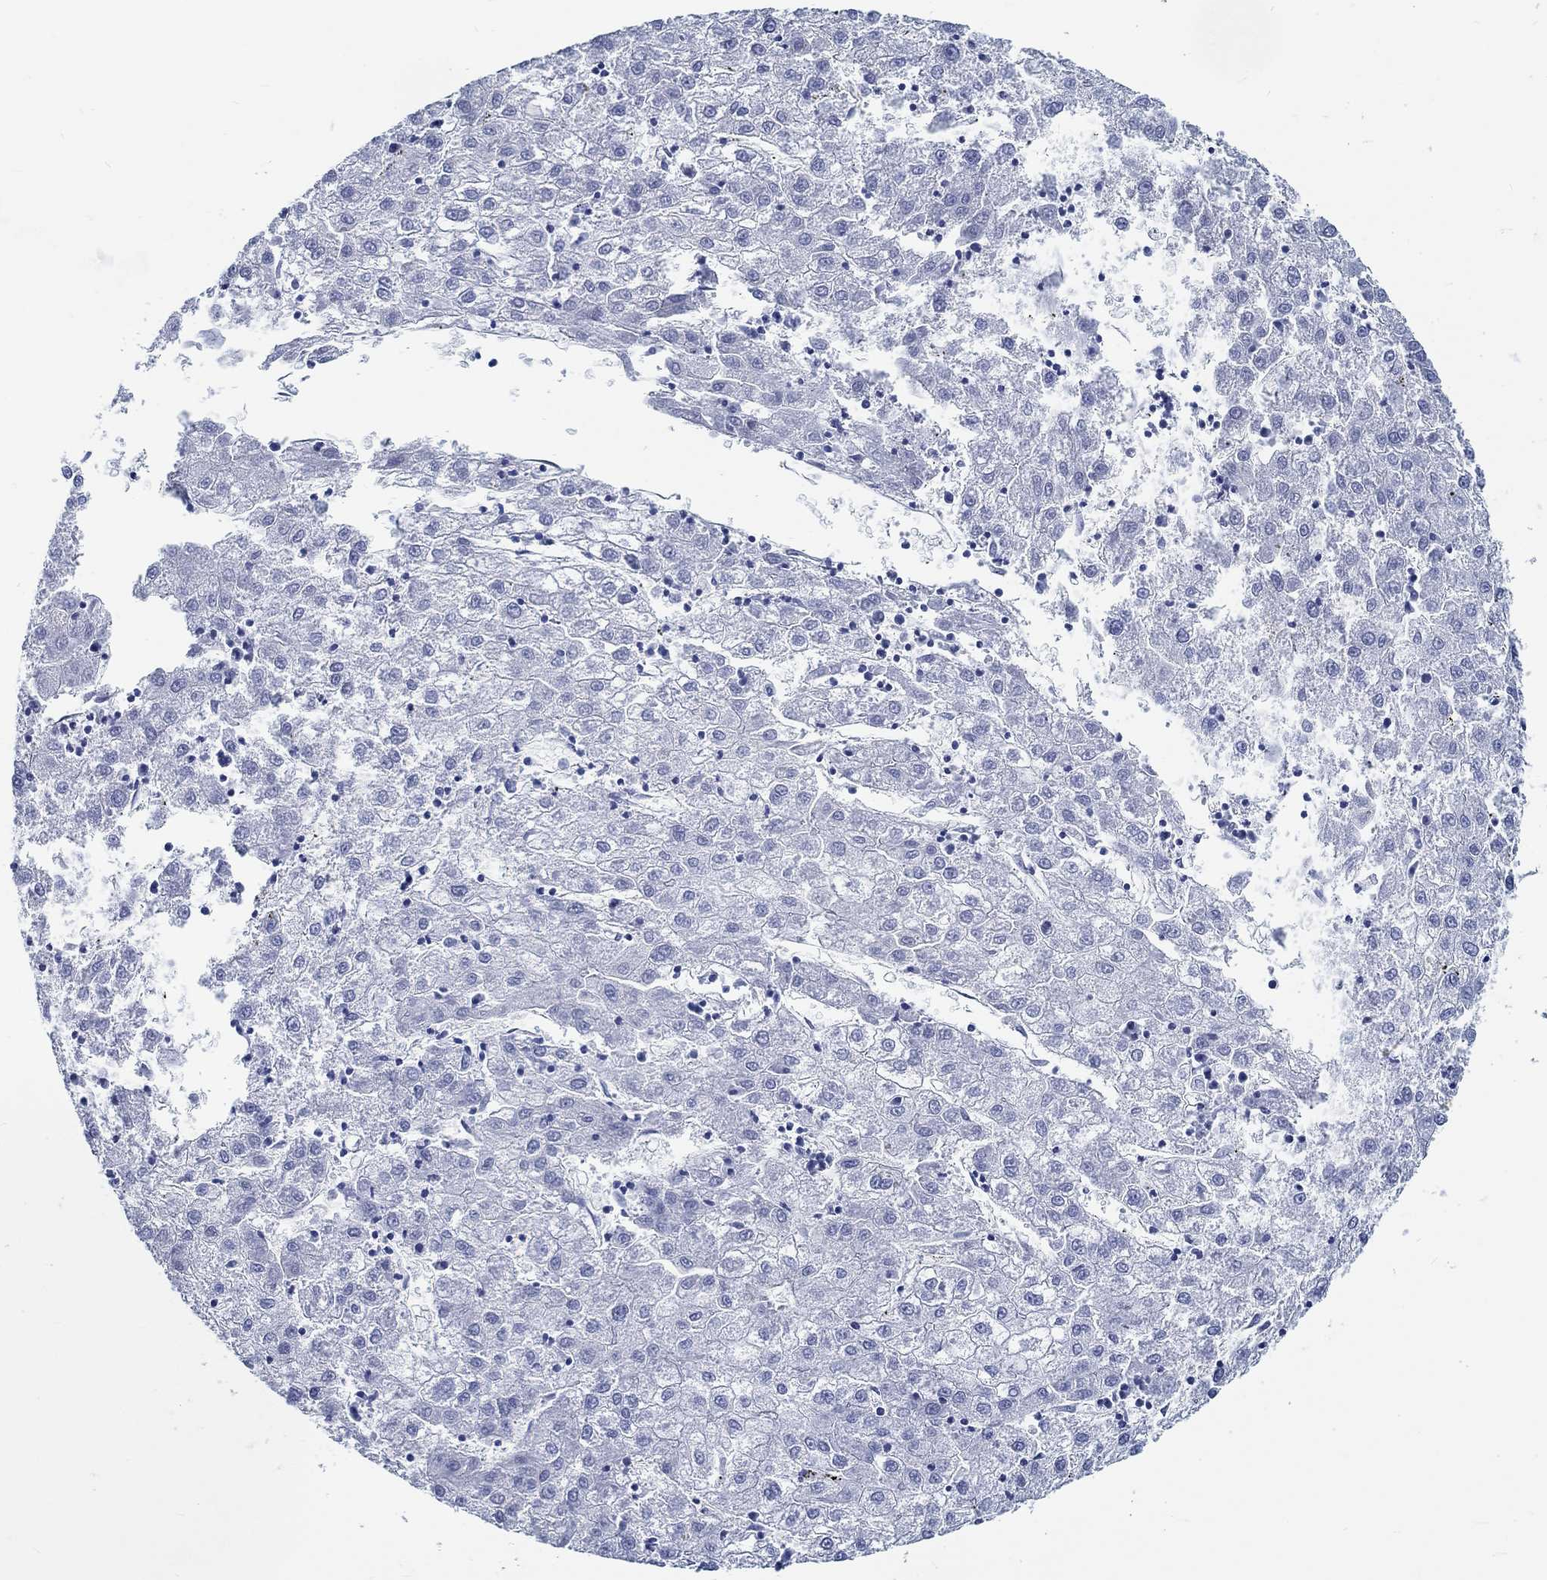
{"staining": {"intensity": "negative", "quantity": "none", "location": "none"}, "tissue": "liver cancer", "cell_type": "Tumor cells", "image_type": "cancer", "snomed": [{"axis": "morphology", "description": "Carcinoma, Hepatocellular, NOS"}, {"axis": "topography", "description": "Liver"}], "caption": "Immunohistochemistry of human liver hepatocellular carcinoma demonstrates no positivity in tumor cells.", "gene": "RD3L", "patient": {"sex": "male", "age": 72}}